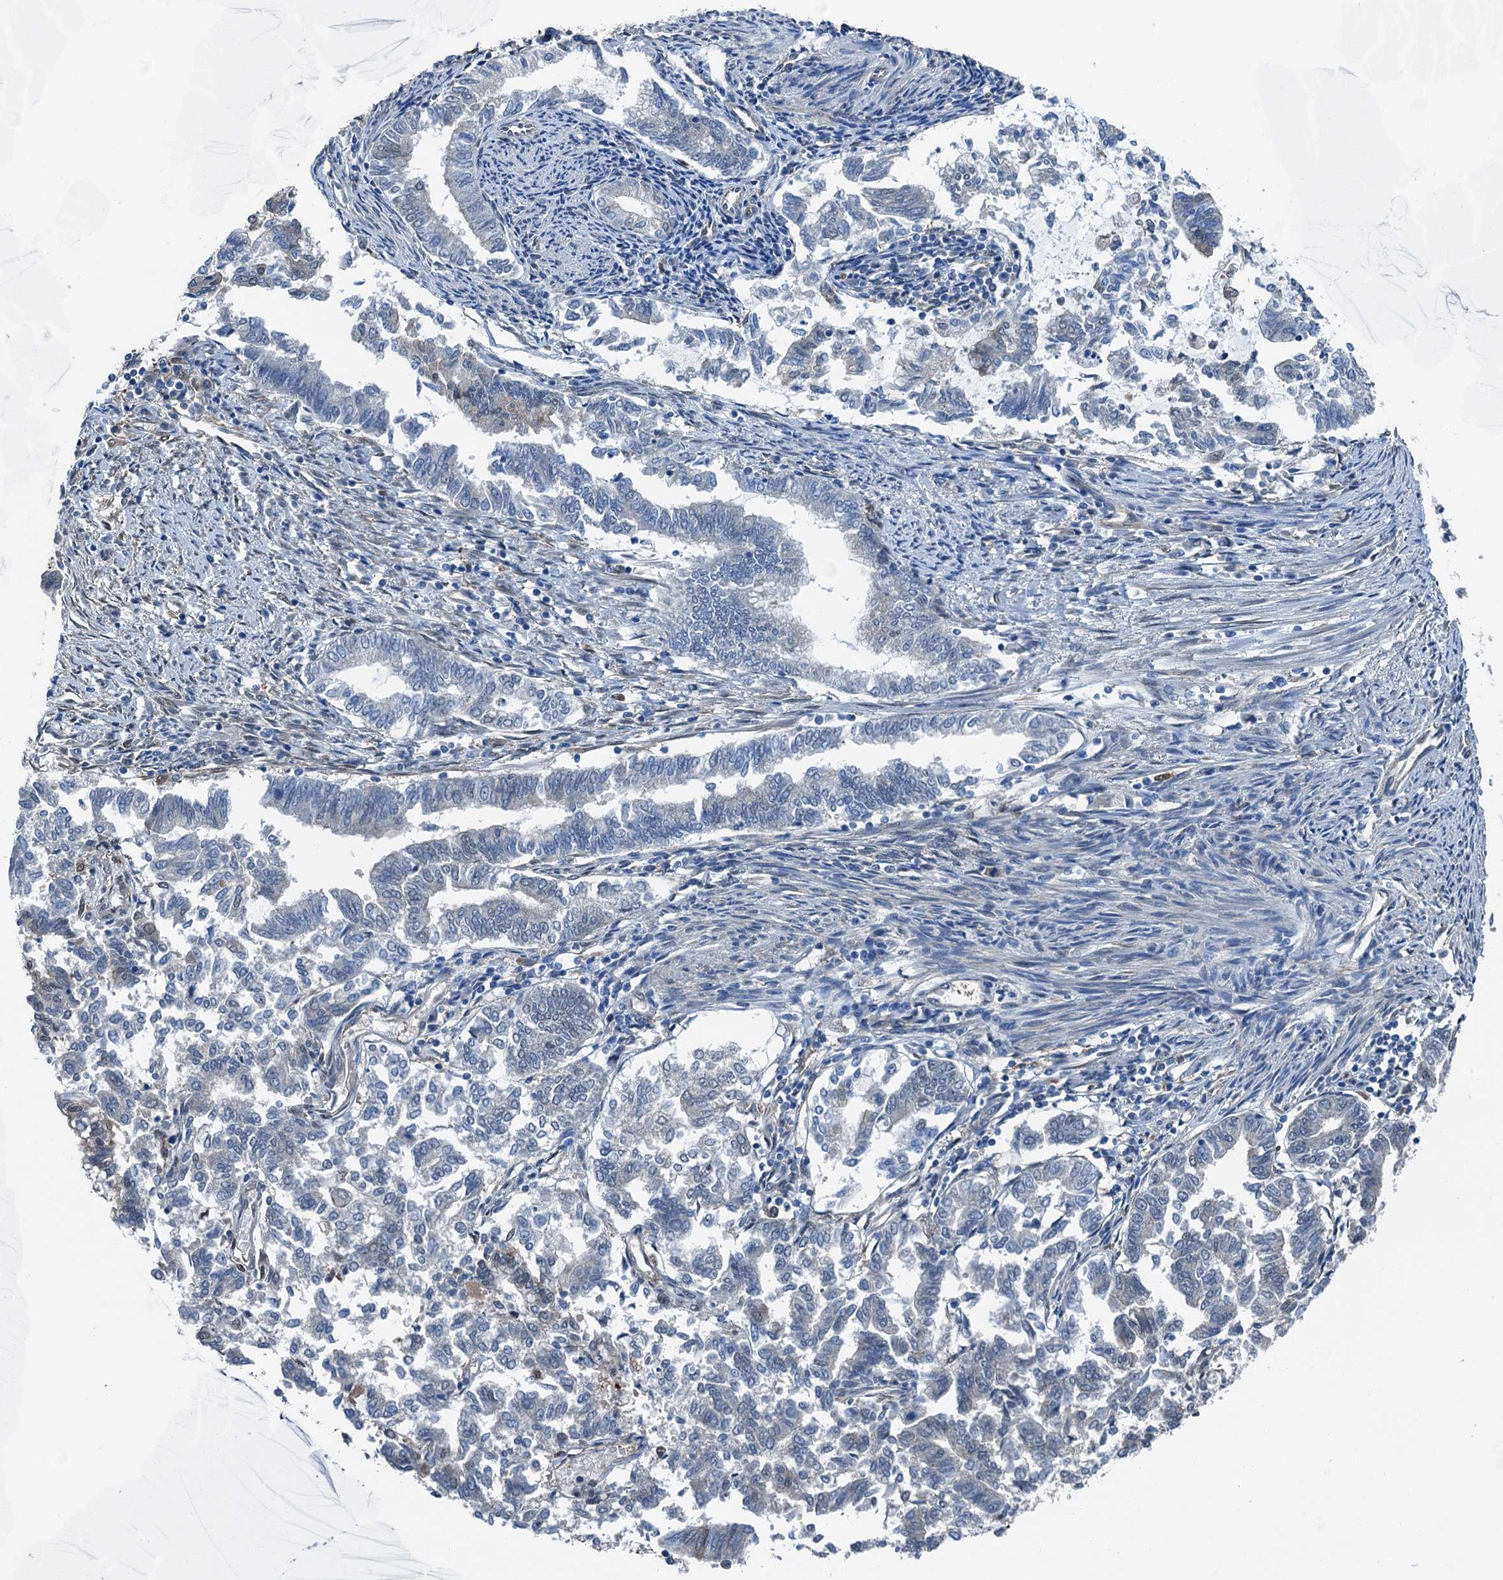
{"staining": {"intensity": "negative", "quantity": "none", "location": "none"}, "tissue": "endometrial cancer", "cell_type": "Tumor cells", "image_type": "cancer", "snomed": [{"axis": "morphology", "description": "Adenocarcinoma, NOS"}, {"axis": "topography", "description": "Endometrium"}], "caption": "The image displays no staining of tumor cells in endometrial adenocarcinoma.", "gene": "RNH1", "patient": {"sex": "female", "age": 79}}